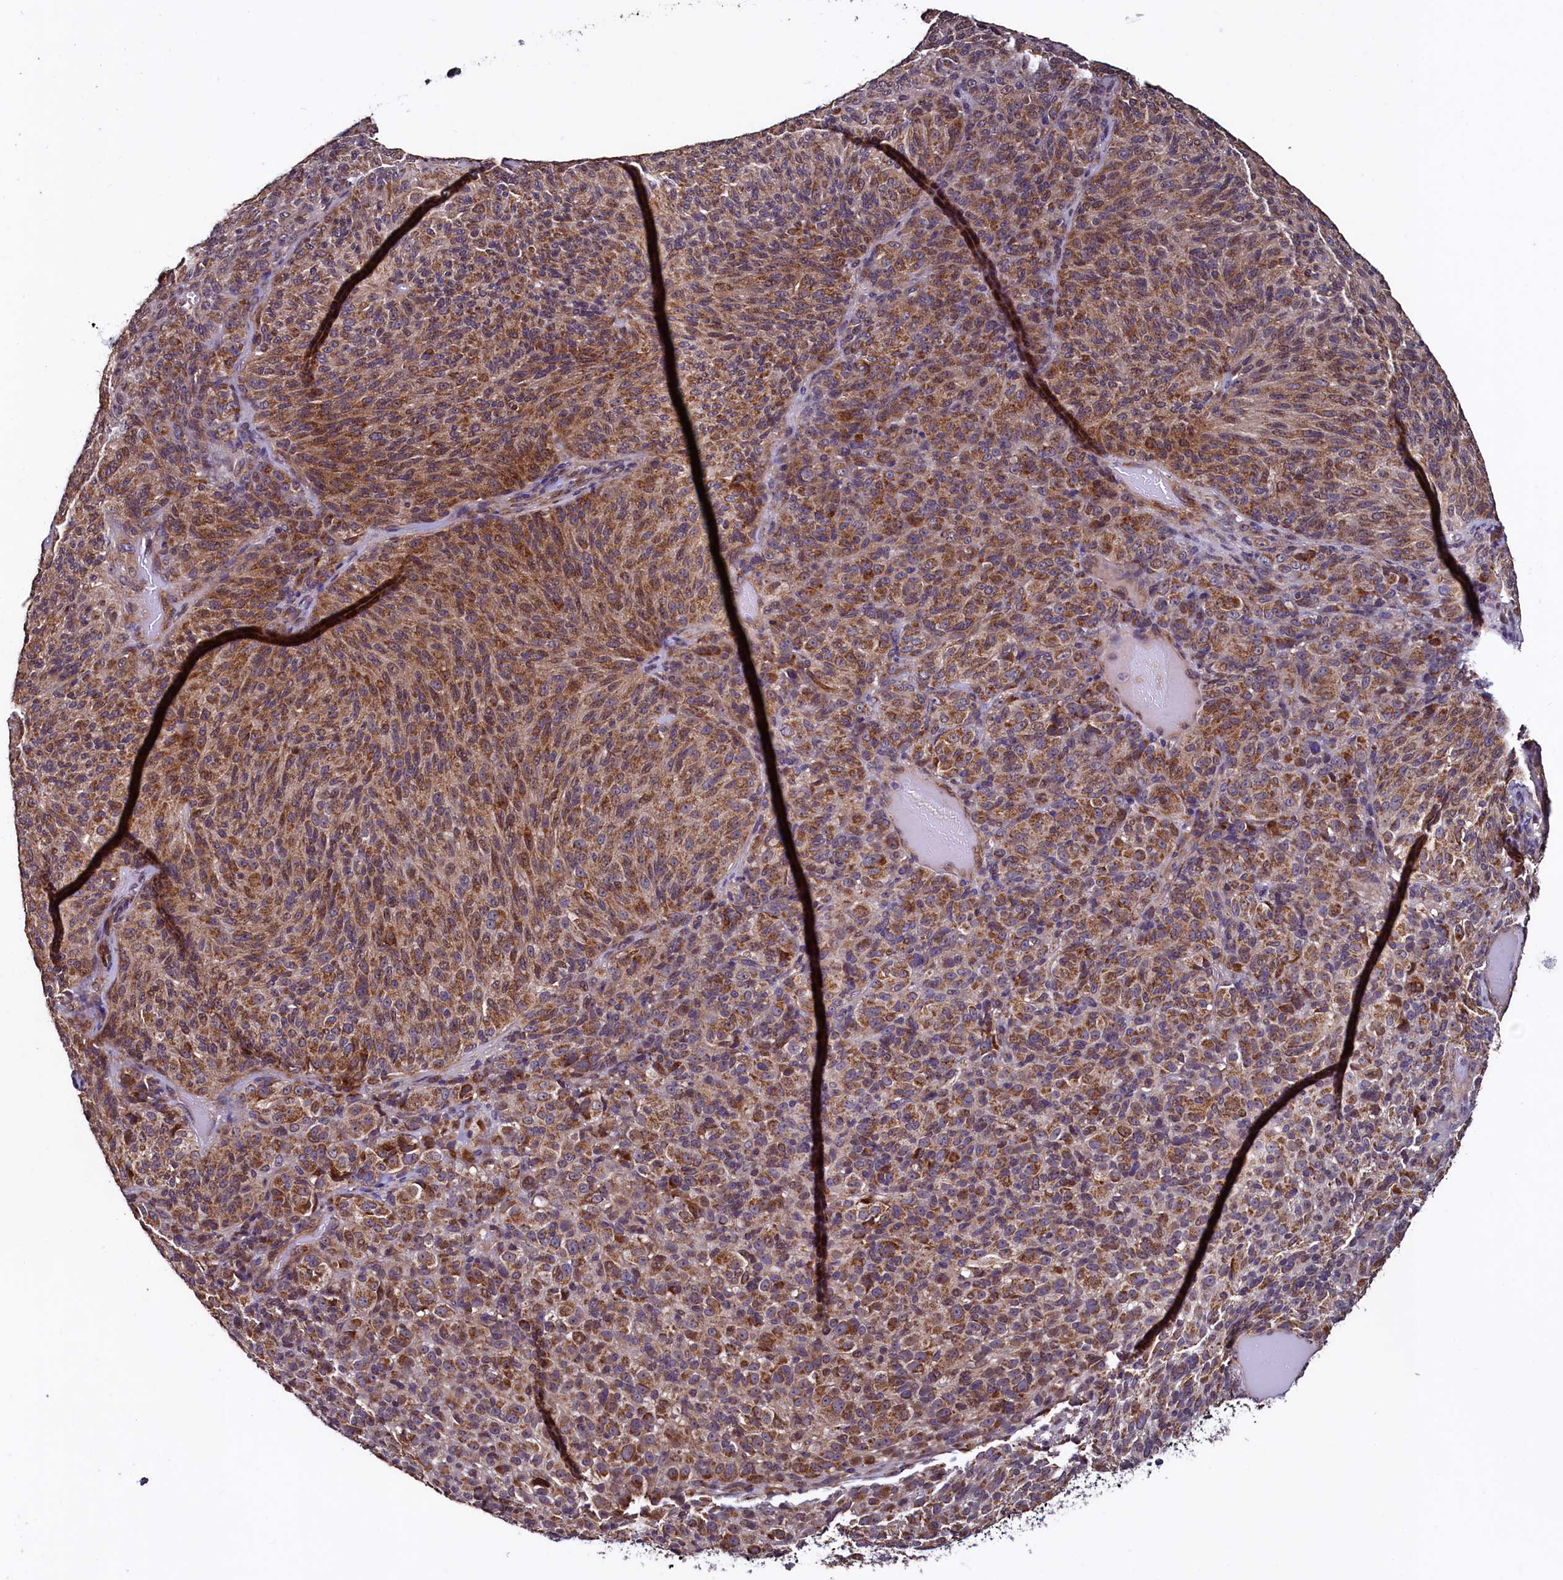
{"staining": {"intensity": "moderate", "quantity": "25%-75%", "location": "cytoplasmic/membranous"}, "tissue": "melanoma", "cell_type": "Tumor cells", "image_type": "cancer", "snomed": [{"axis": "morphology", "description": "Malignant melanoma, Metastatic site"}, {"axis": "topography", "description": "Brain"}], "caption": "The immunohistochemical stain labels moderate cytoplasmic/membranous expression in tumor cells of melanoma tissue.", "gene": "RBFA", "patient": {"sex": "female", "age": 56}}